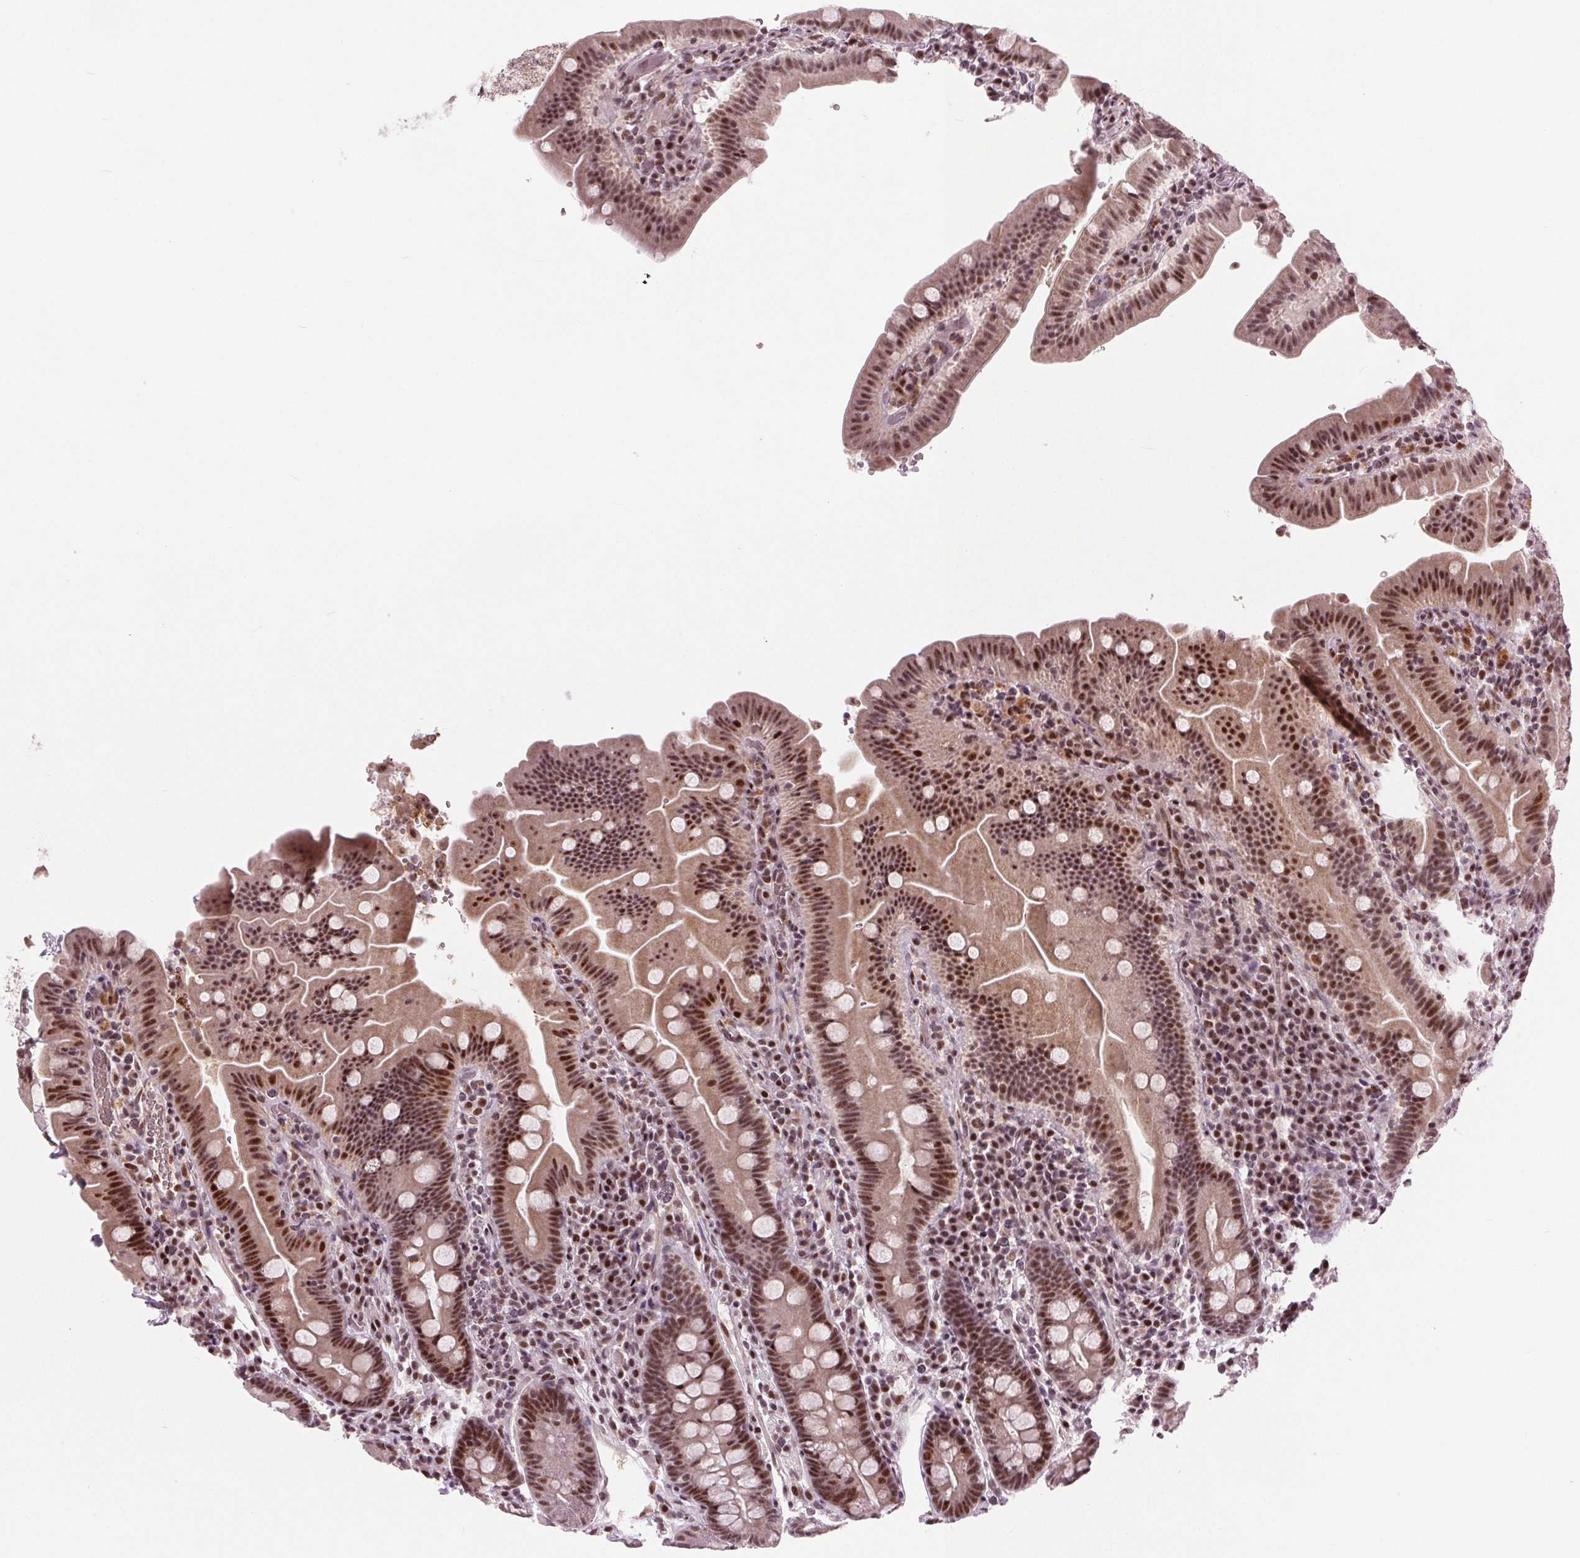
{"staining": {"intensity": "strong", "quantity": ">75%", "location": "nuclear"}, "tissue": "small intestine", "cell_type": "Glandular cells", "image_type": "normal", "snomed": [{"axis": "morphology", "description": "Normal tissue, NOS"}, {"axis": "topography", "description": "Small intestine"}], "caption": "Glandular cells exhibit high levels of strong nuclear staining in about >75% of cells in unremarkable human small intestine.", "gene": "TTC34", "patient": {"sex": "male", "age": 26}}